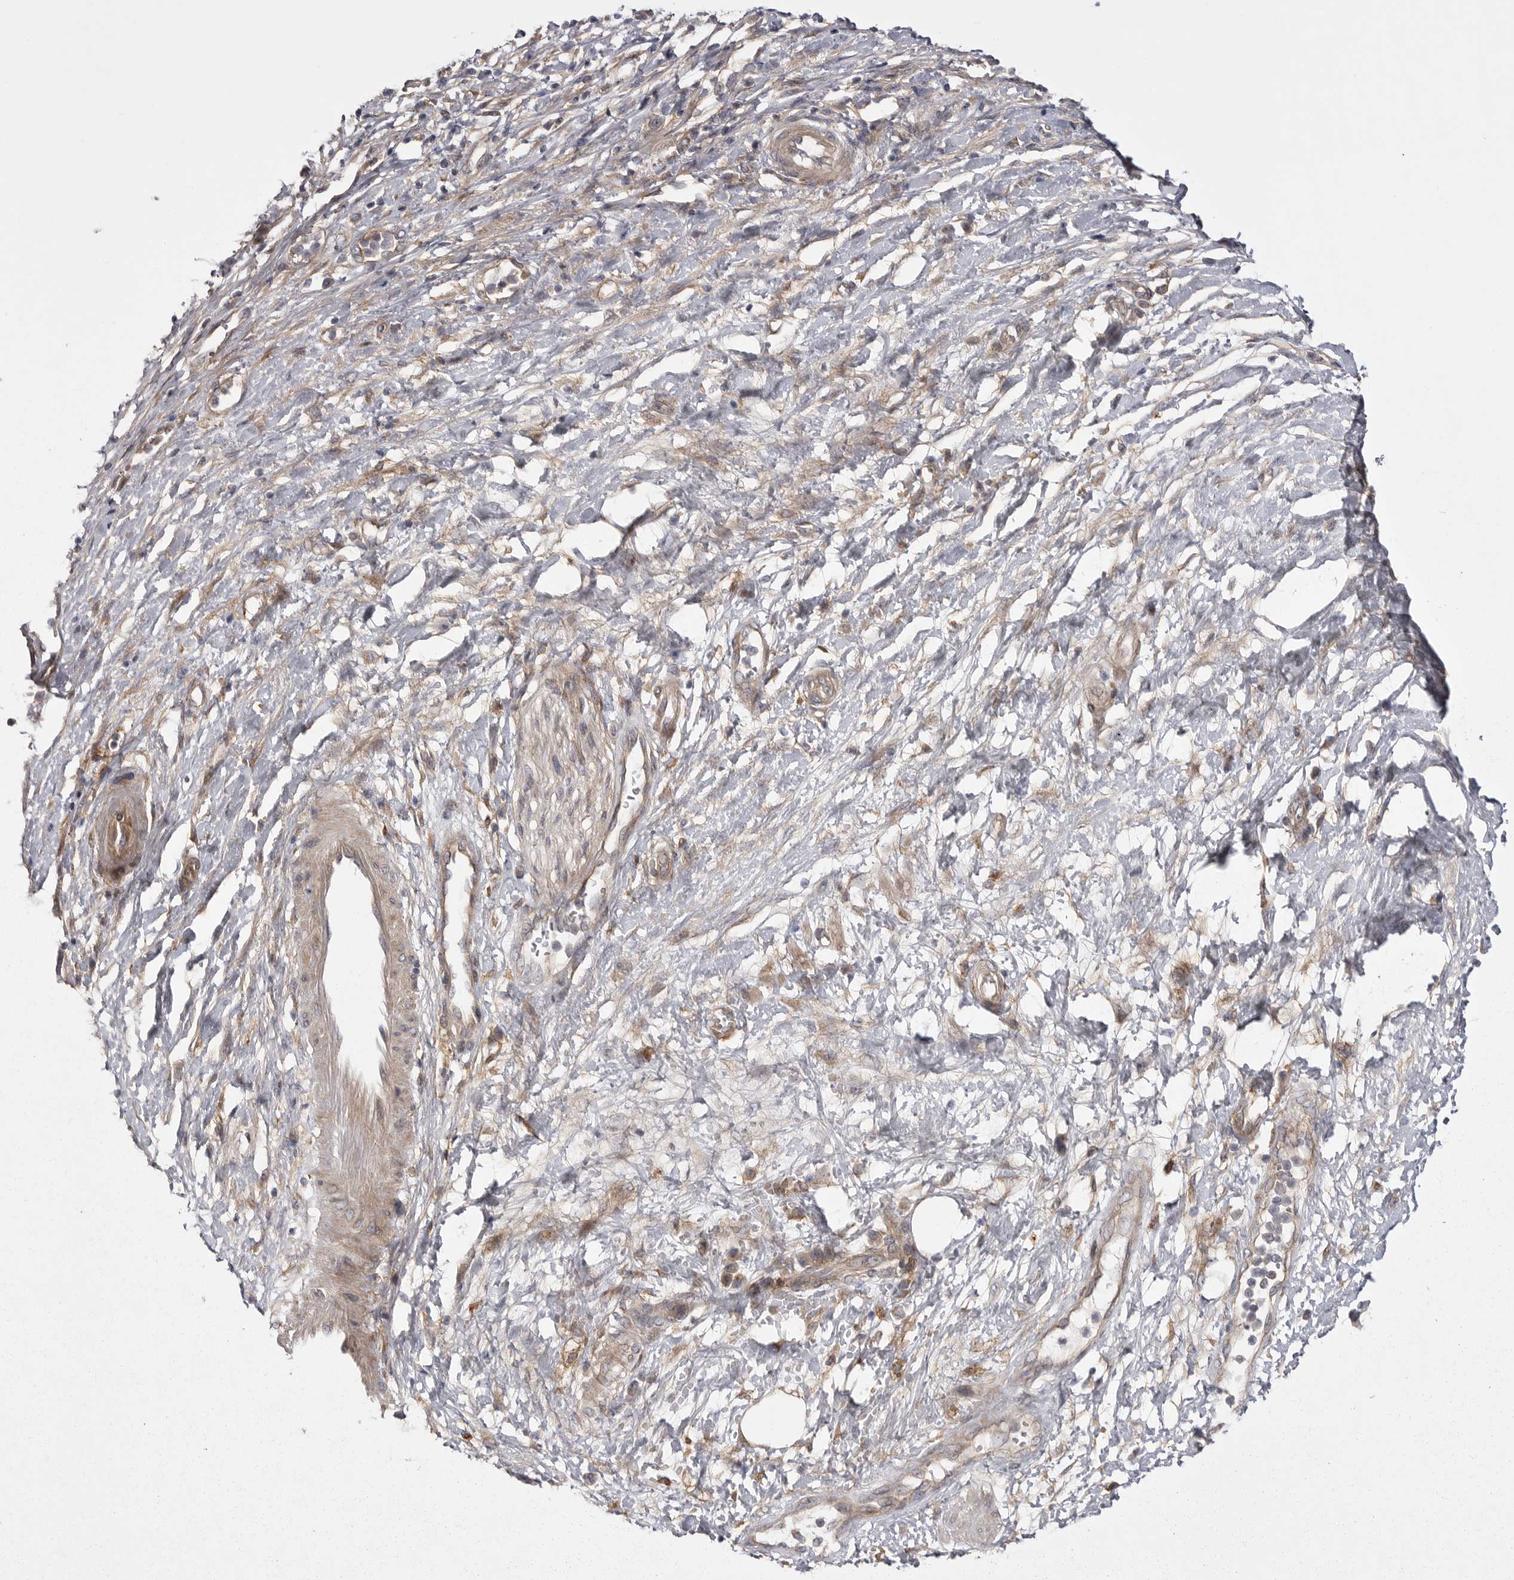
{"staining": {"intensity": "weak", "quantity": "25%-75%", "location": "cytoplasmic/membranous"}, "tissue": "pancreatic cancer", "cell_type": "Tumor cells", "image_type": "cancer", "snomed": [{"axis": "morphology", "description": "Adenocarcinoma, NOS"}, {"axis": "topography", "description": "Pancreas"}], "caption": "DAB (3,3'-diaminobenzidine) immunohistochemical staining of pancreatic adenocarcinoma exhibits weak cytoplasmic/membranous protein positivity in approximately 25%-75% of tumor cells.", "gene": "OSBPL9", "patient": {"sex": "female", "age": 73}}